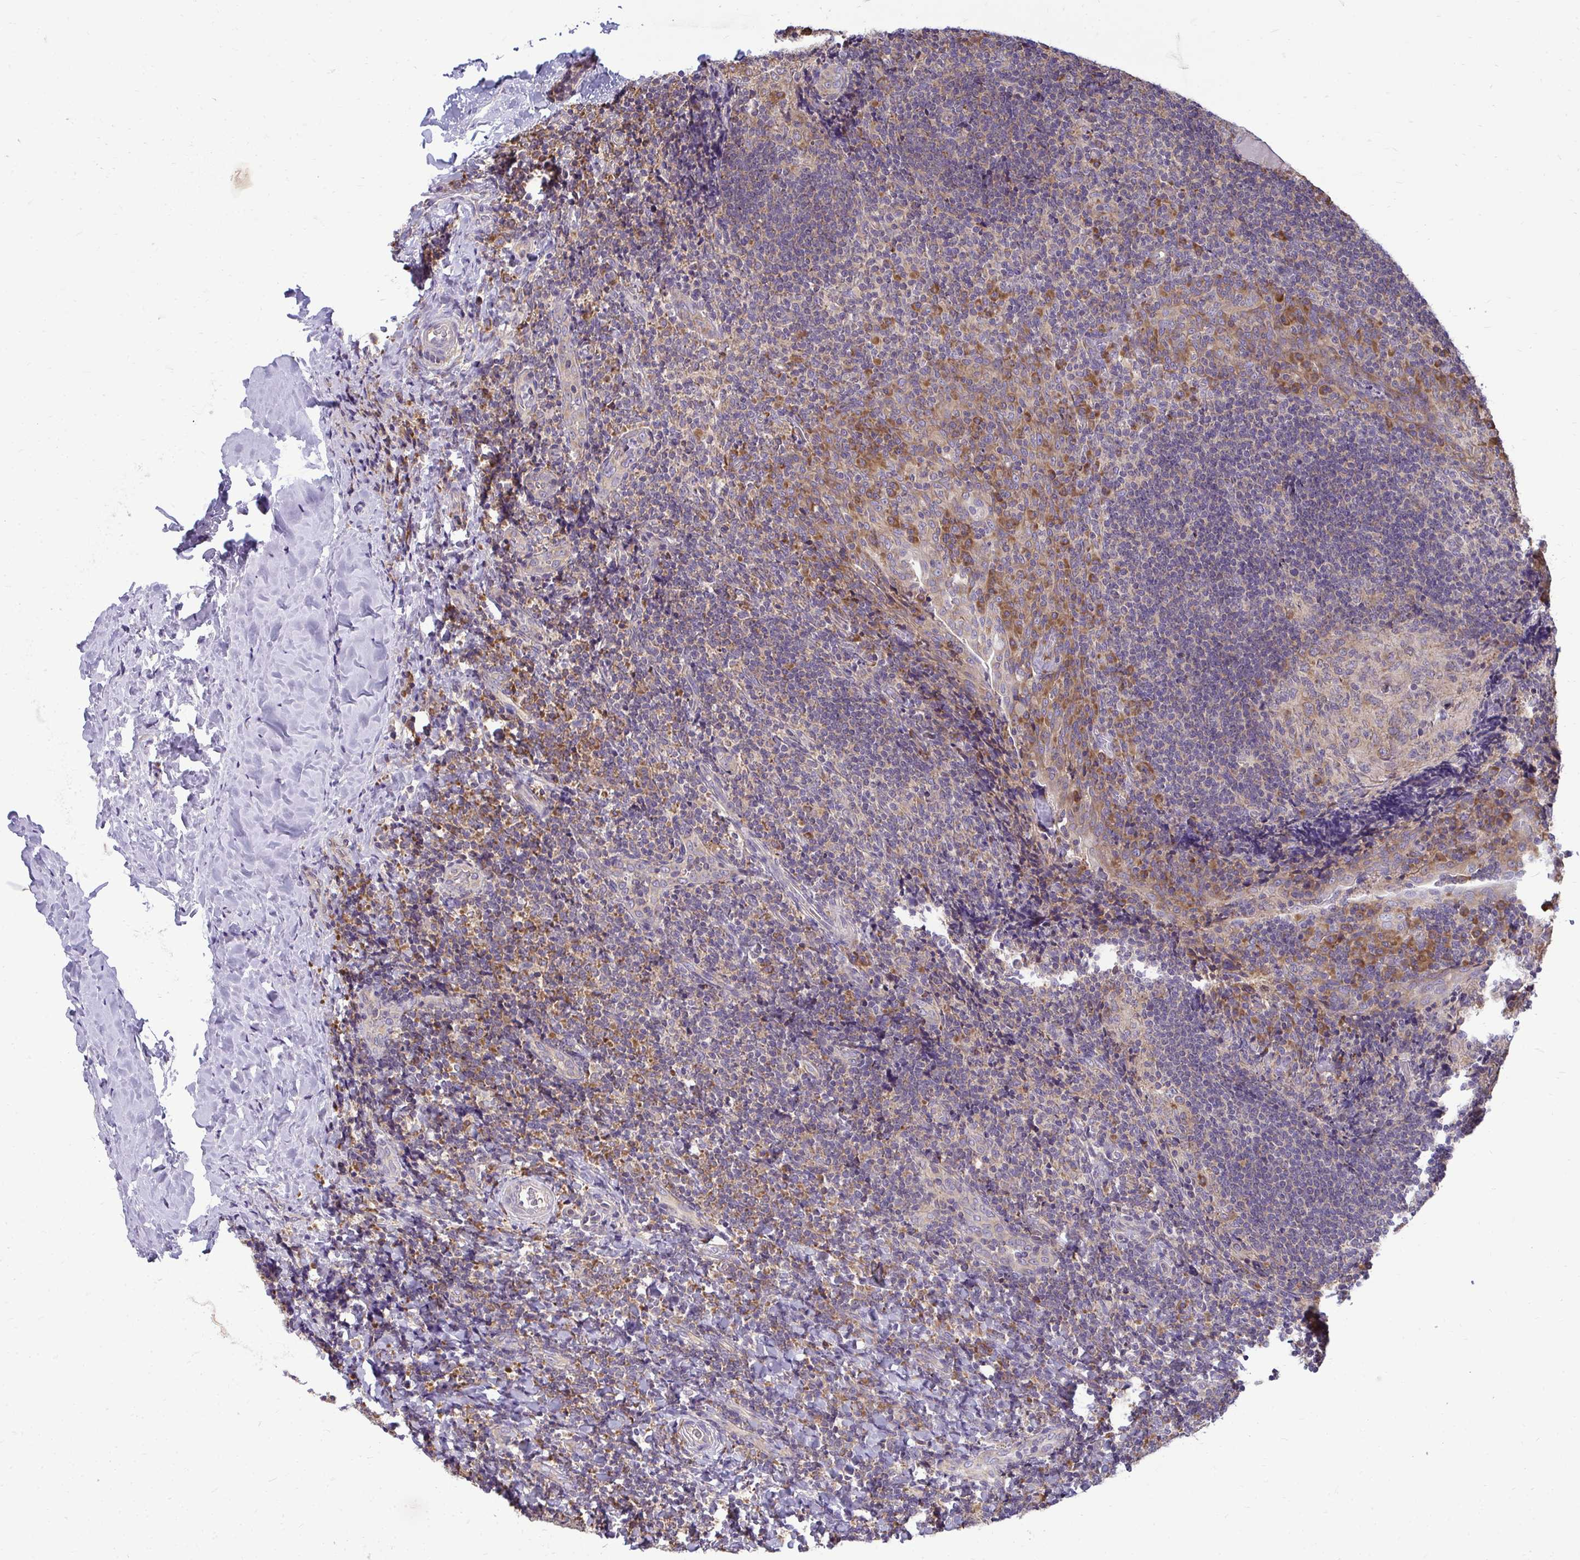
{"staining": {"intensity": "moderate", "quantity": "25%-75%", "location": "cytoplasmic/membranous"}, "tissue": "tonsil", "cell_type": "Germinal center cells", "image_type": "normal", "snomed": [{"axis": "morphology", "description": "Normal tissue, NOS"}, {"axis": "topography", "description": "Tonsil"}], "caption": "High-magnification brightfield microscopy of normal tonsil stained with DAB (3,3'-diaminobenzidine) (brown) and counterstained with hematoxylin (blue). germinal center cells exhibit moderate cytoplasmic/membranous positivity is identified in about25%-75% of cells.", "gene": "RPLP2", "patient": {"sex": "male", "age": 17}}